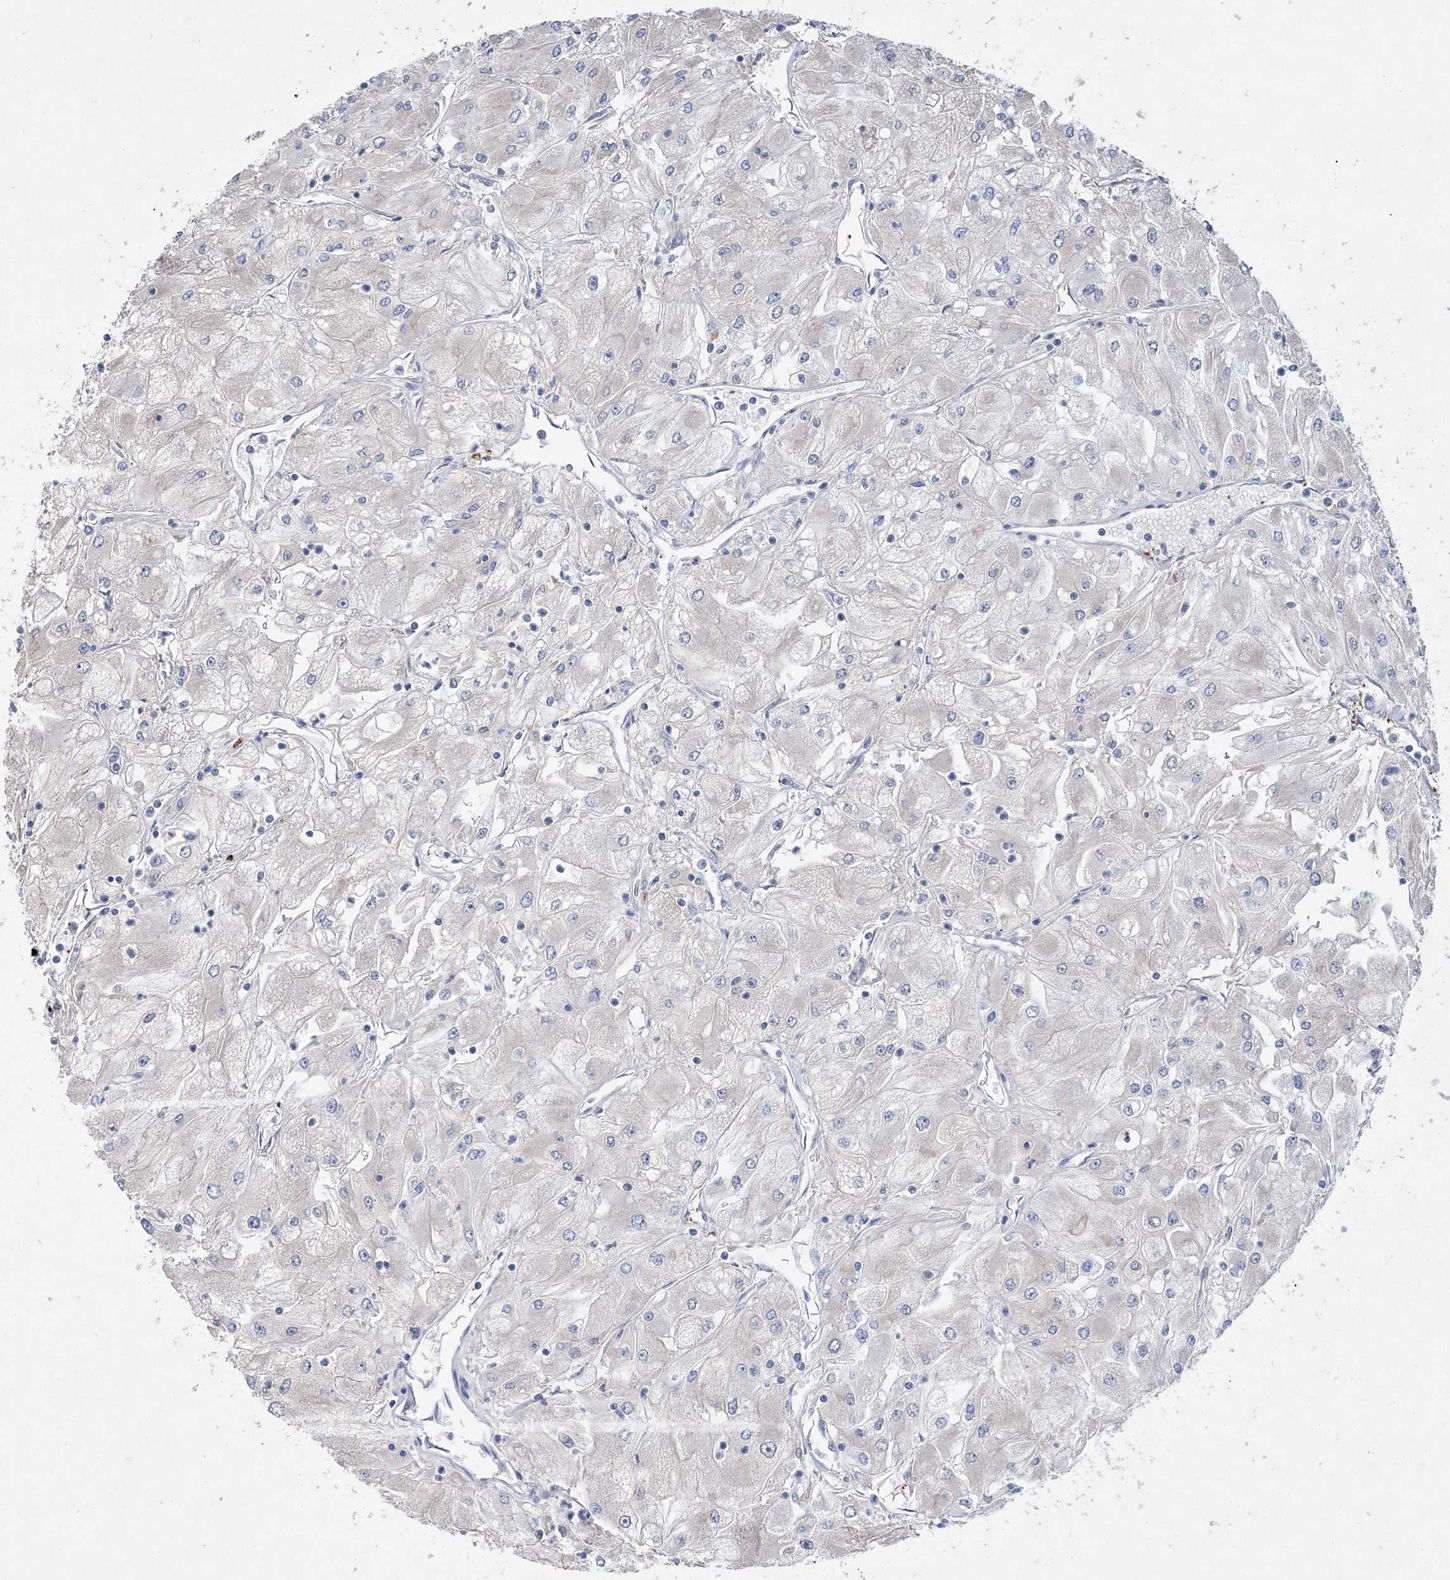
{"staining": {"intensity": "negative", "quantity": "none", "location": "none"}, "tissue": "renal cancer", "cell_type": "Tumor cells", "image_type": "cancer", "snomed": [{"axis": "morphology", "description": "Adenocarcinoma, NOS"}, {"axis": "topography", "description": "Kidney"}], "caption": "The histopathology image displays no significant staining in tumor cells of renal cancer. Brightfield microscopy of immunohistochemistry (IHC) stained with DAB (brown) and hematoxylin (blue), captured at high magnification.", "gene": "ADCK2", "patient": {"sex": "male", "age": 80}}